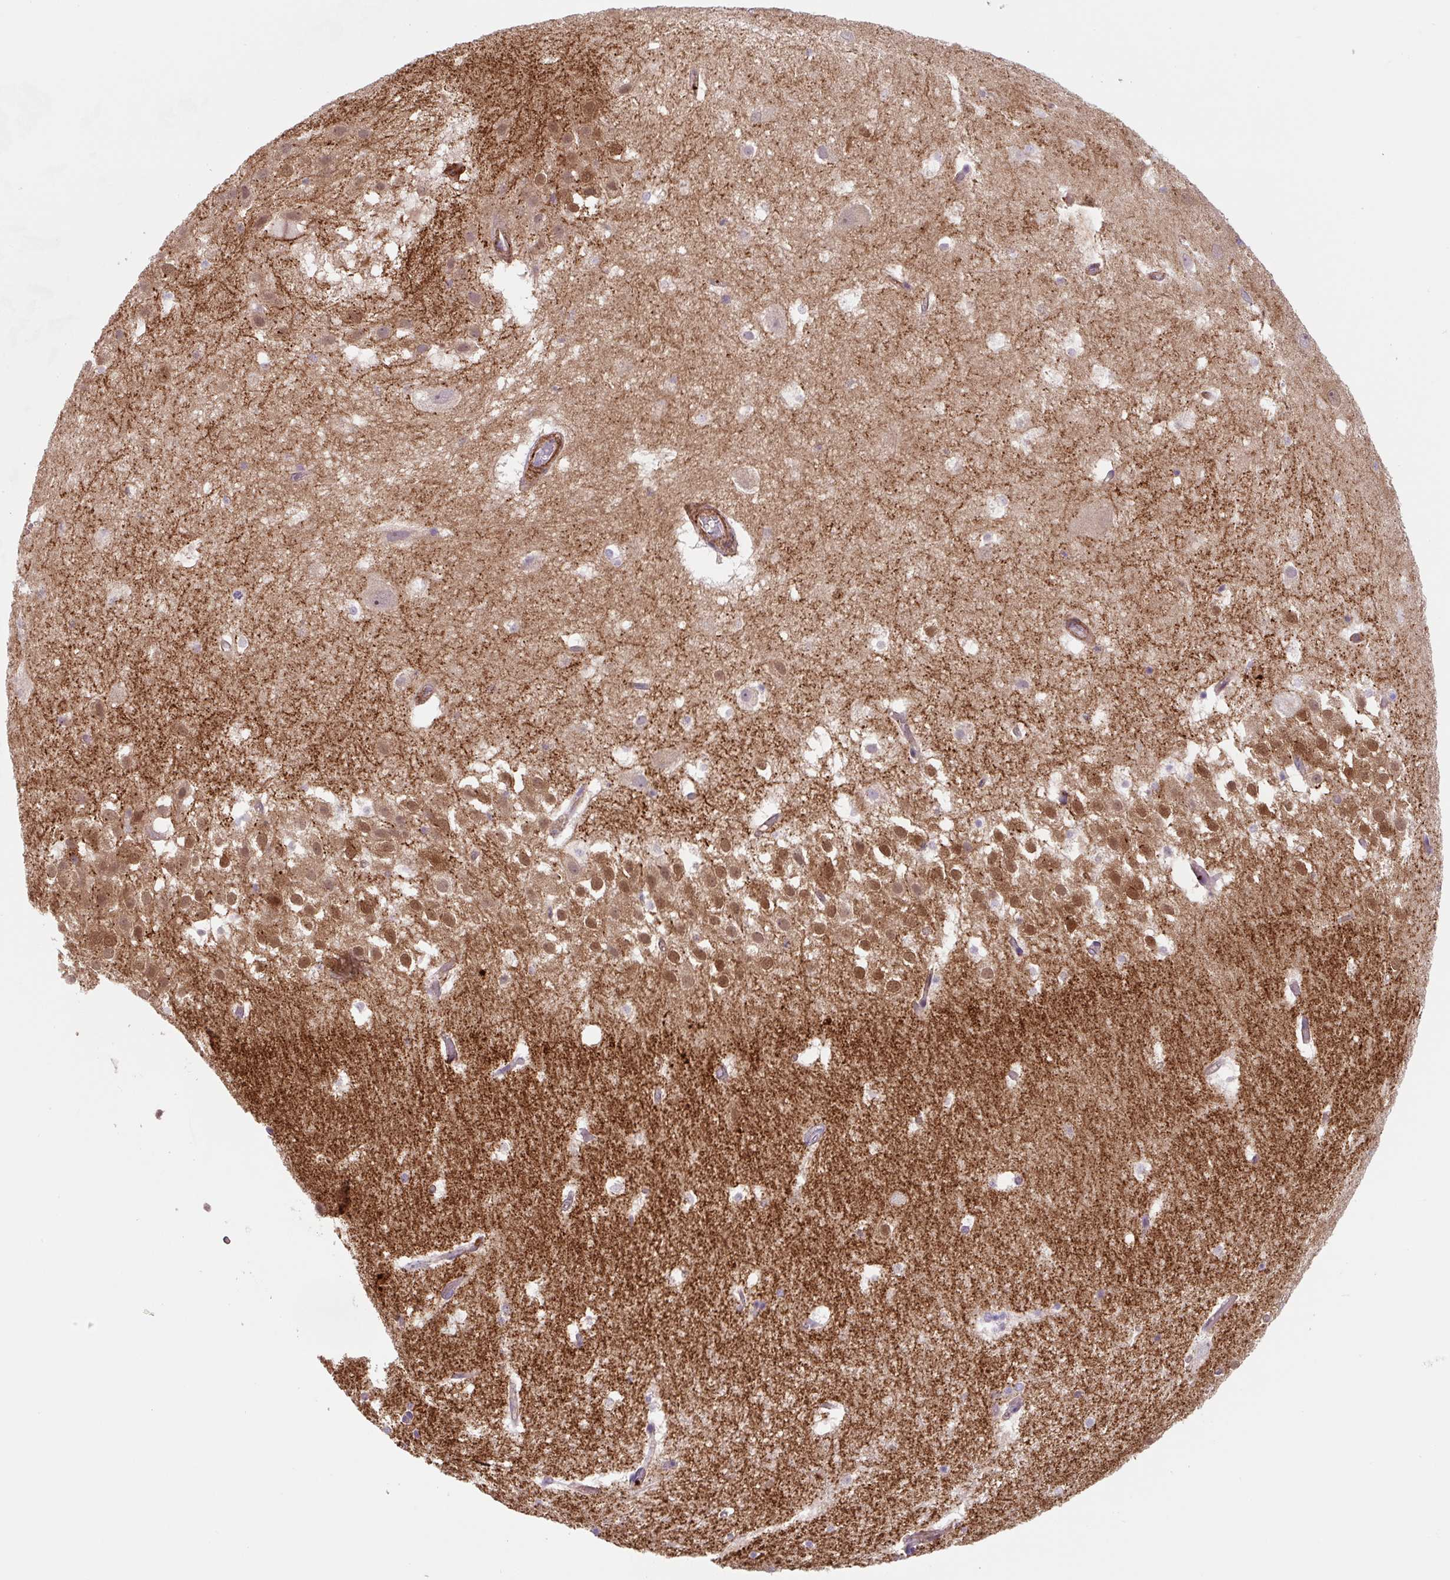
{"staining": {"intensity": "moderate", "quantity": ">75%", "location": "cytoplasmic/membranous,nuclear"}, "tissue": "hippocampus", "cell_type": "Glial cells", "image_type": "normal", "snomed": [{"axis": "morphology", "description": "Normal tissue, NOS"}, {"axis": "topography", "description": "Hippocampus"}], "caption": "A brown stain highlights moderate cytoplasmic/membranous,nuclear staining of a protein in glial cells of unremarkable human hippocampus. The protein of interest is shown in brown color, while the nuclei are stained blue.", "gene": "DHFR2", "patient": {"sex": "female", "age": 52}}